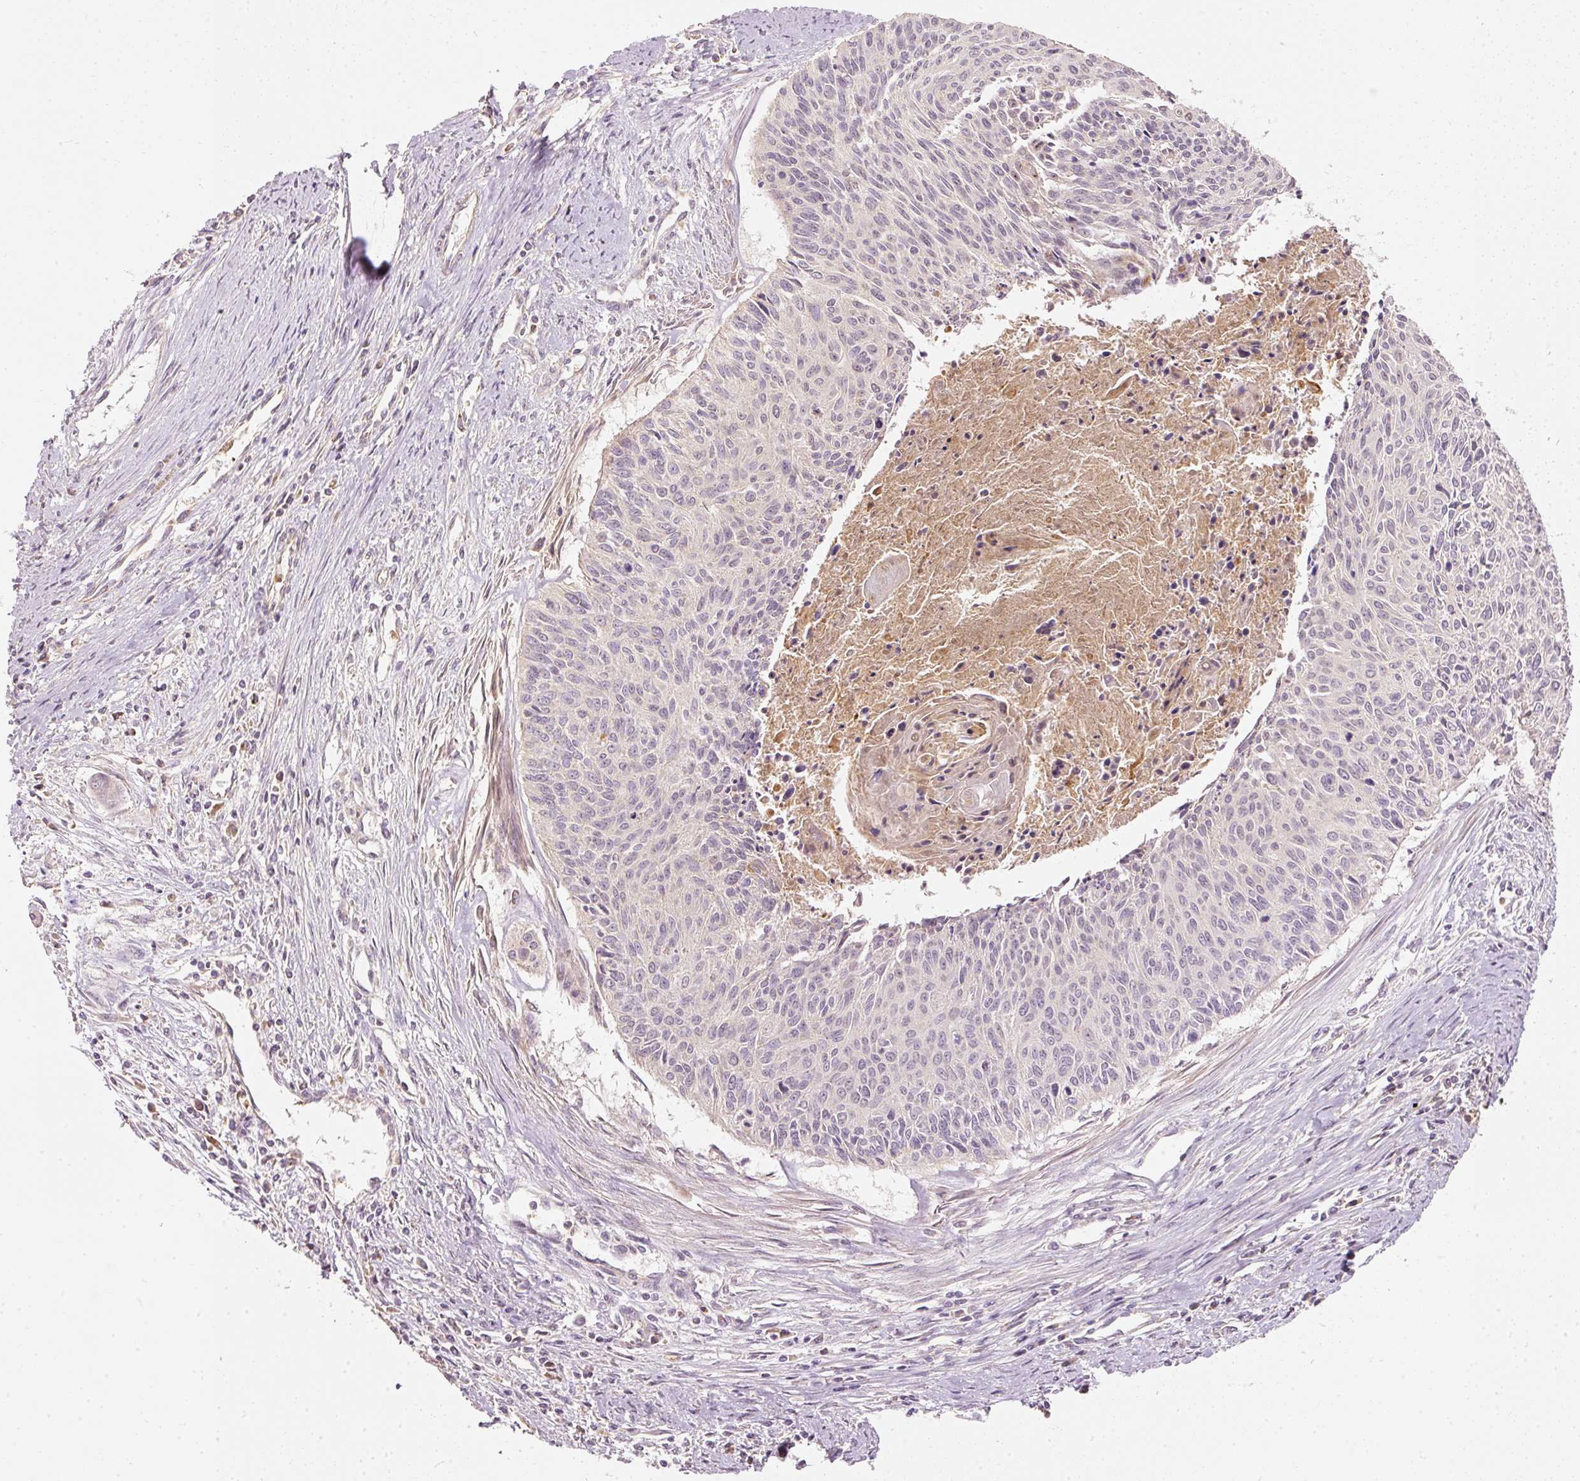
{"staining": {"intensity": "negative", "quantity": "none", "location": "none"}, "tissue": "cervical cancer", "cell_type": "Tumor cells", "image_type": "cancer", "snomed": [{"axis": "morphology", "description": "Squamous cell carcinoma, NOS"}, {"axis": "topography", "description": "Cervix"}], "caption": "Immunohistochemical staining of cervical squamous cell carcinoma exhibits no significant positivity in tumor cells.", "gene": "PSENEN", "patient": {"sex": "female", "age": 55}}